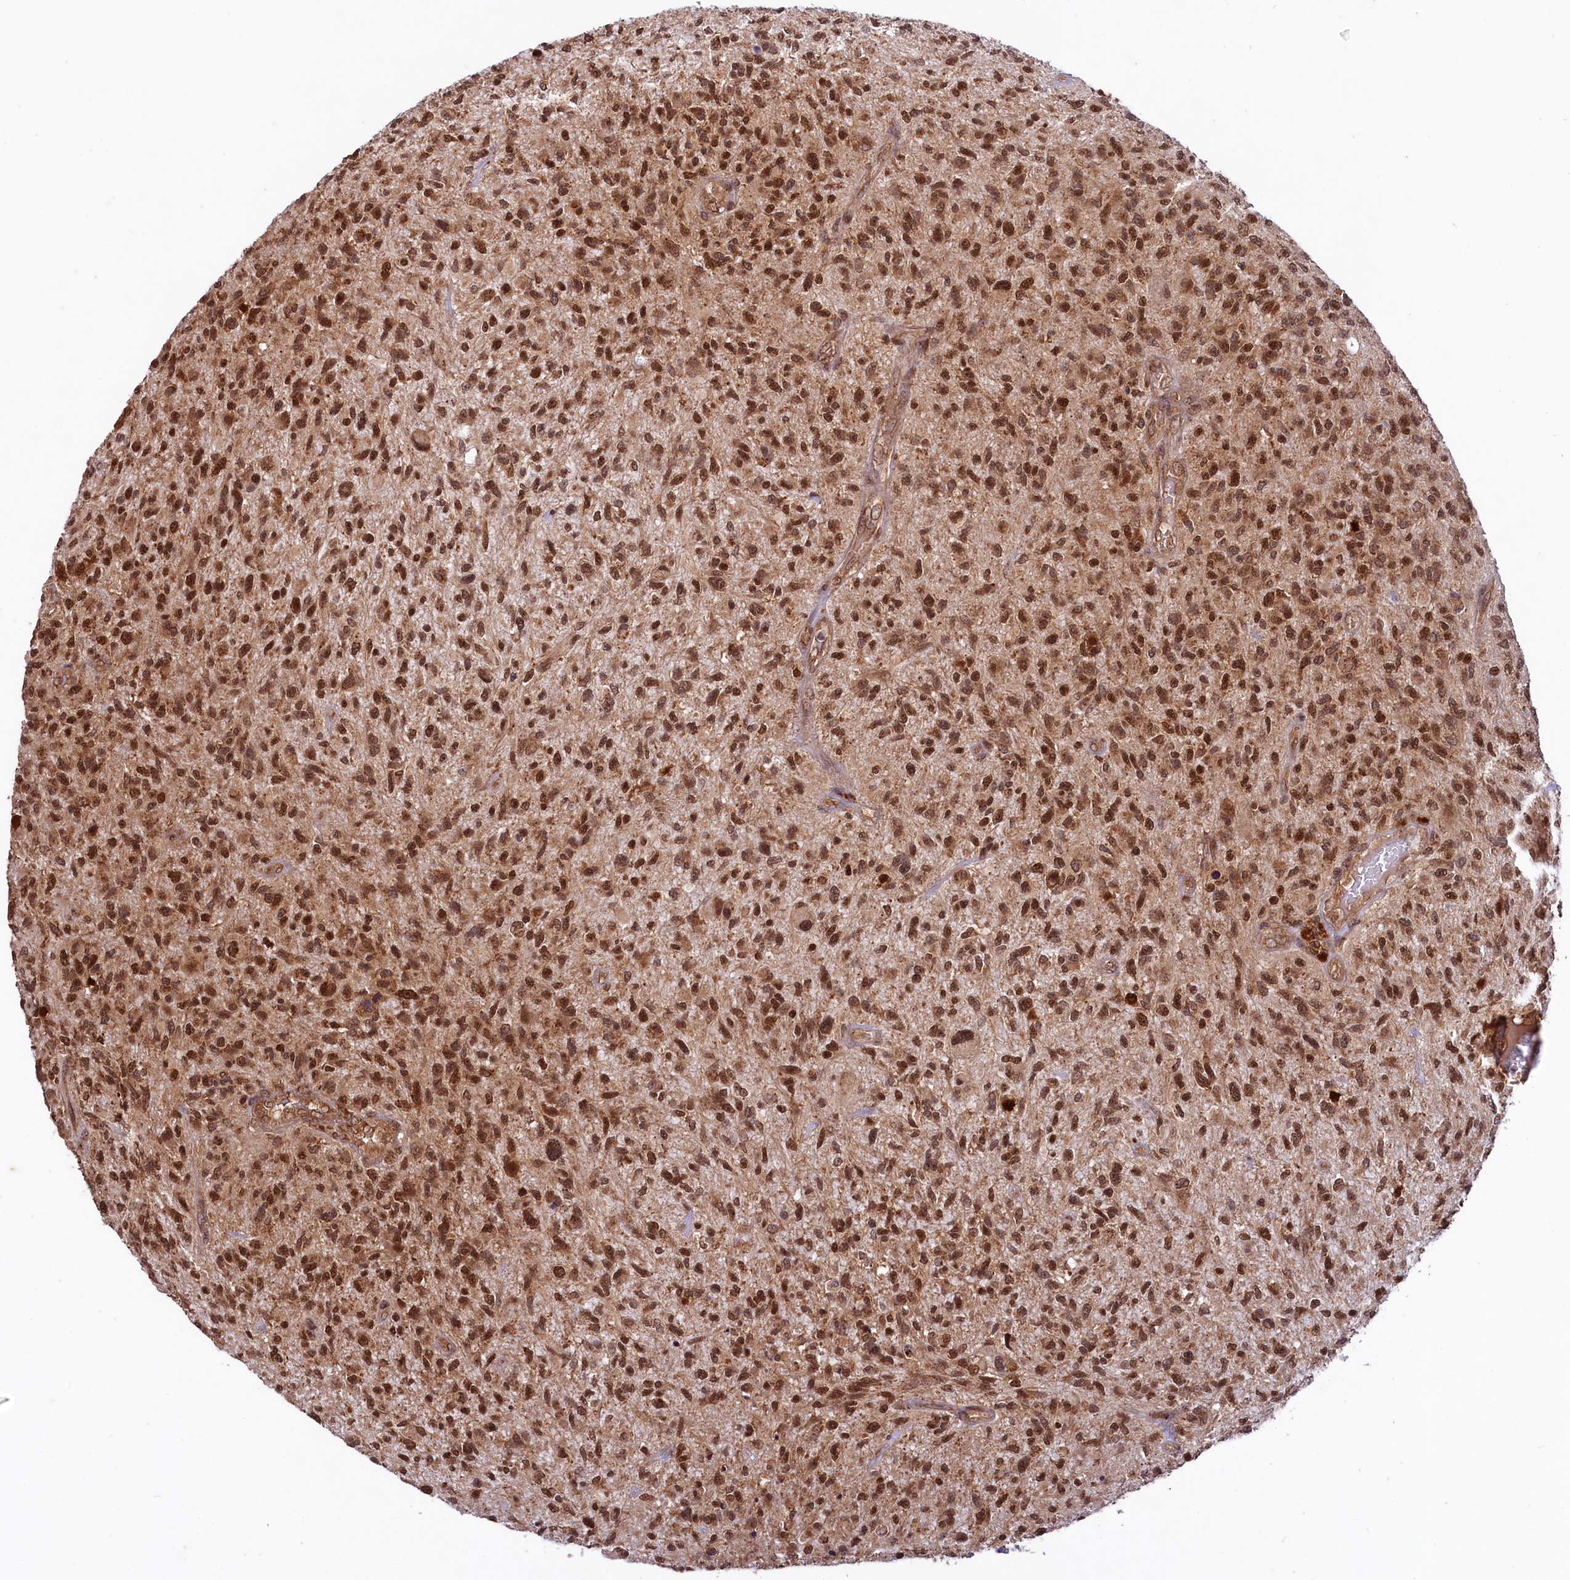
{"staining": {"intensity": "strong", "quantity": ">75%", "location": "cytoplasmic/membranous,nuclear"}, "tissue": "glioma", "cell_type": "Tumor cells", "image_type": "cancer", "snomed": [{"axis": "morphology", "description": "Glioma, malignant, High grade"}, {"axis": "topography", "description": "Brain"}], "caption": "Approximately >75% of tumor cells in human malignant glioma (high-grade) demonstrate strong cytoplasmic/membranous and nuclear protein positivity as visualized by brown immunohistochemical staining.", "gene": "UBE3A", "patient": {"sex": "male", "age": 47}}